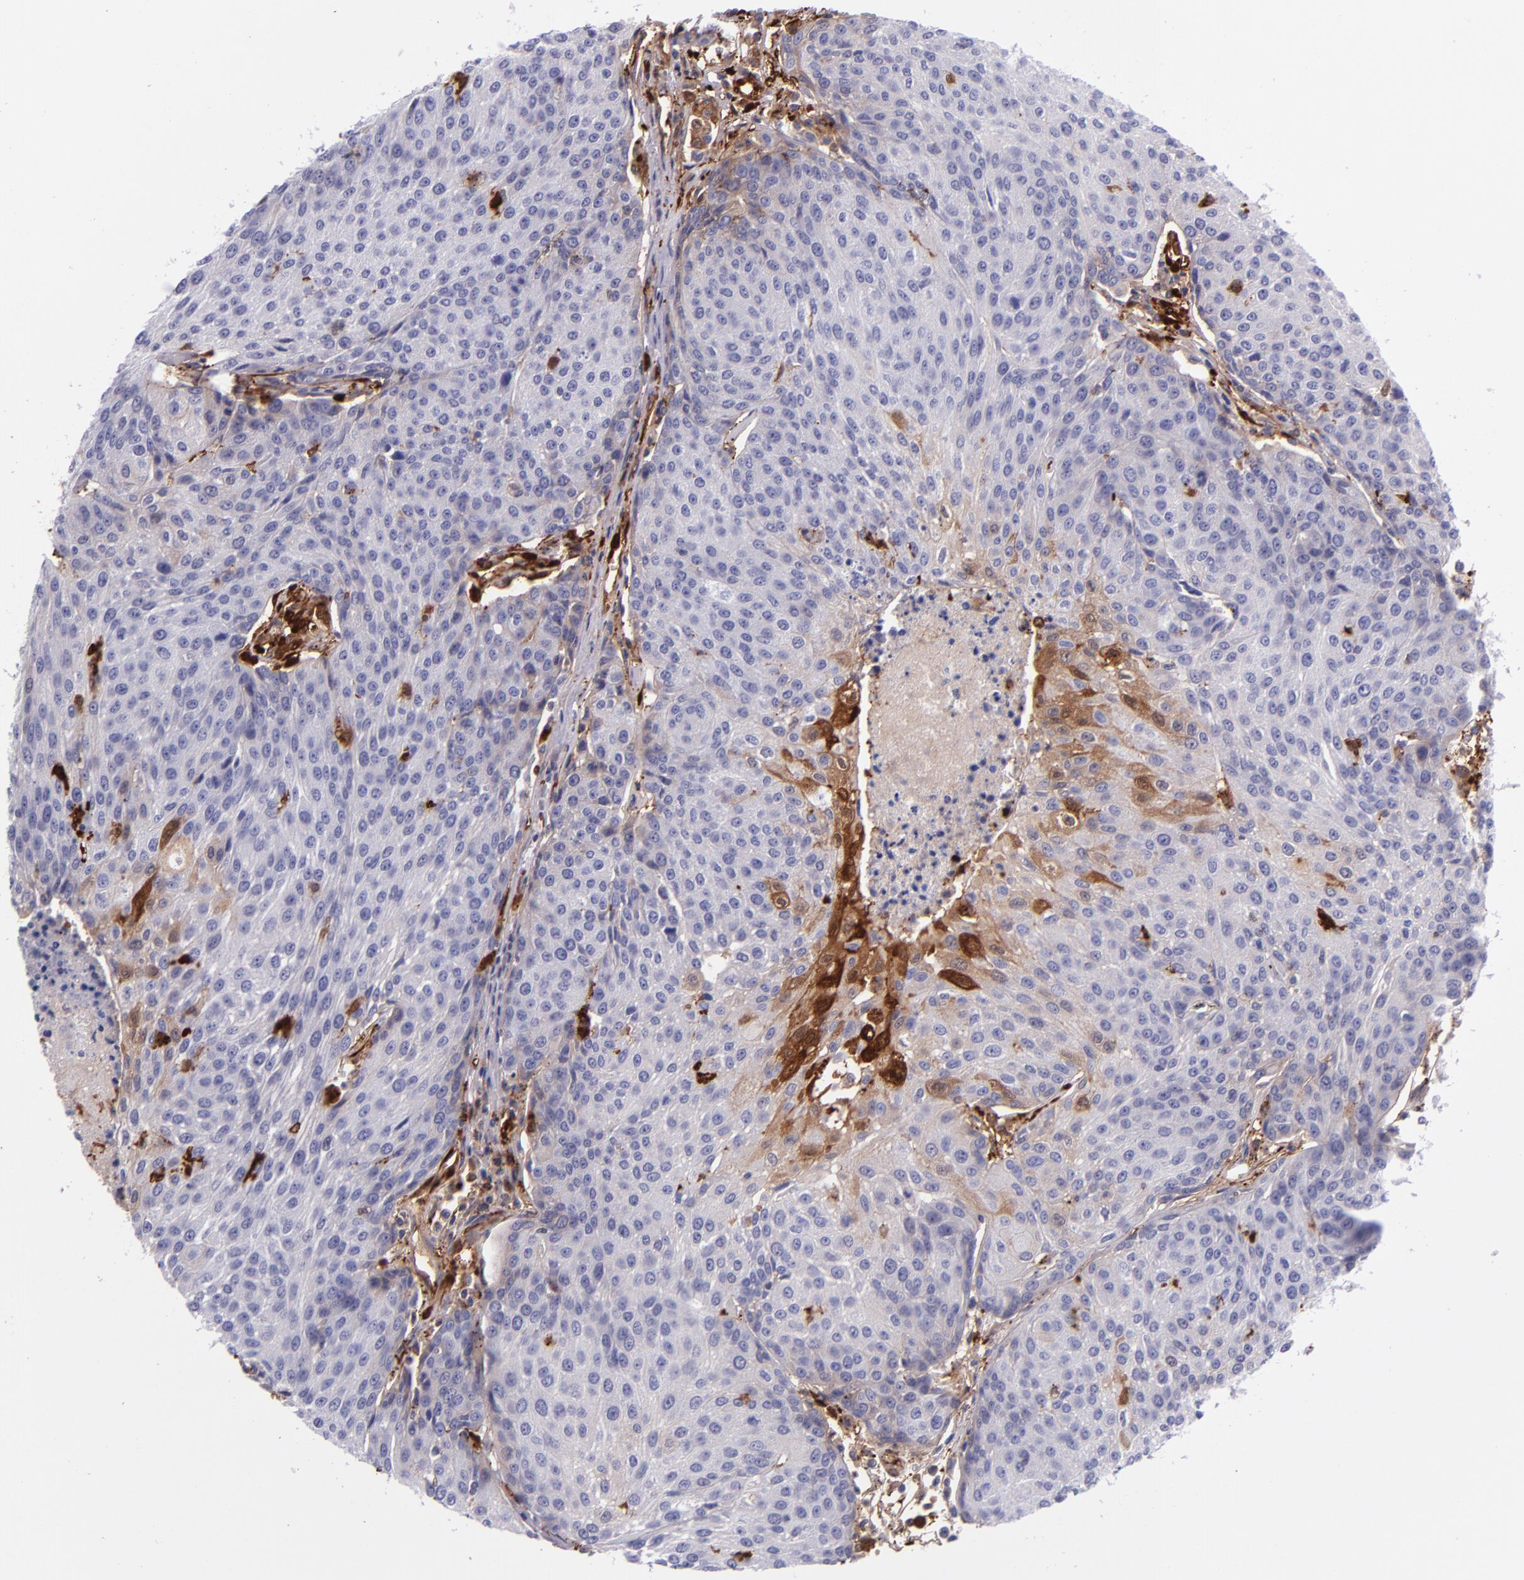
{"staining": {"intensity": "moderate", "quantity": "<25%", "location": "cytoplasmic/membranous,nuclear"}, "tissue": "urothelial cancer", "cell_type": "Tumor cells", "image_type": "cancer", "snomed": [{"axis": "morphology", "description": "Urothelial carcinoma, High grade"}, {"axis": "topography", "description": "Urinary bladder"}], "caption": "Human urothelial carcinoma (high-grade) stained for a protein (brown) displays moderate cytoplasmic/membranous and nuclear positive staining in about <25% of tumor cells.", "gene": "LGALS1", "patient": {"sex": "female", "age": 85}}